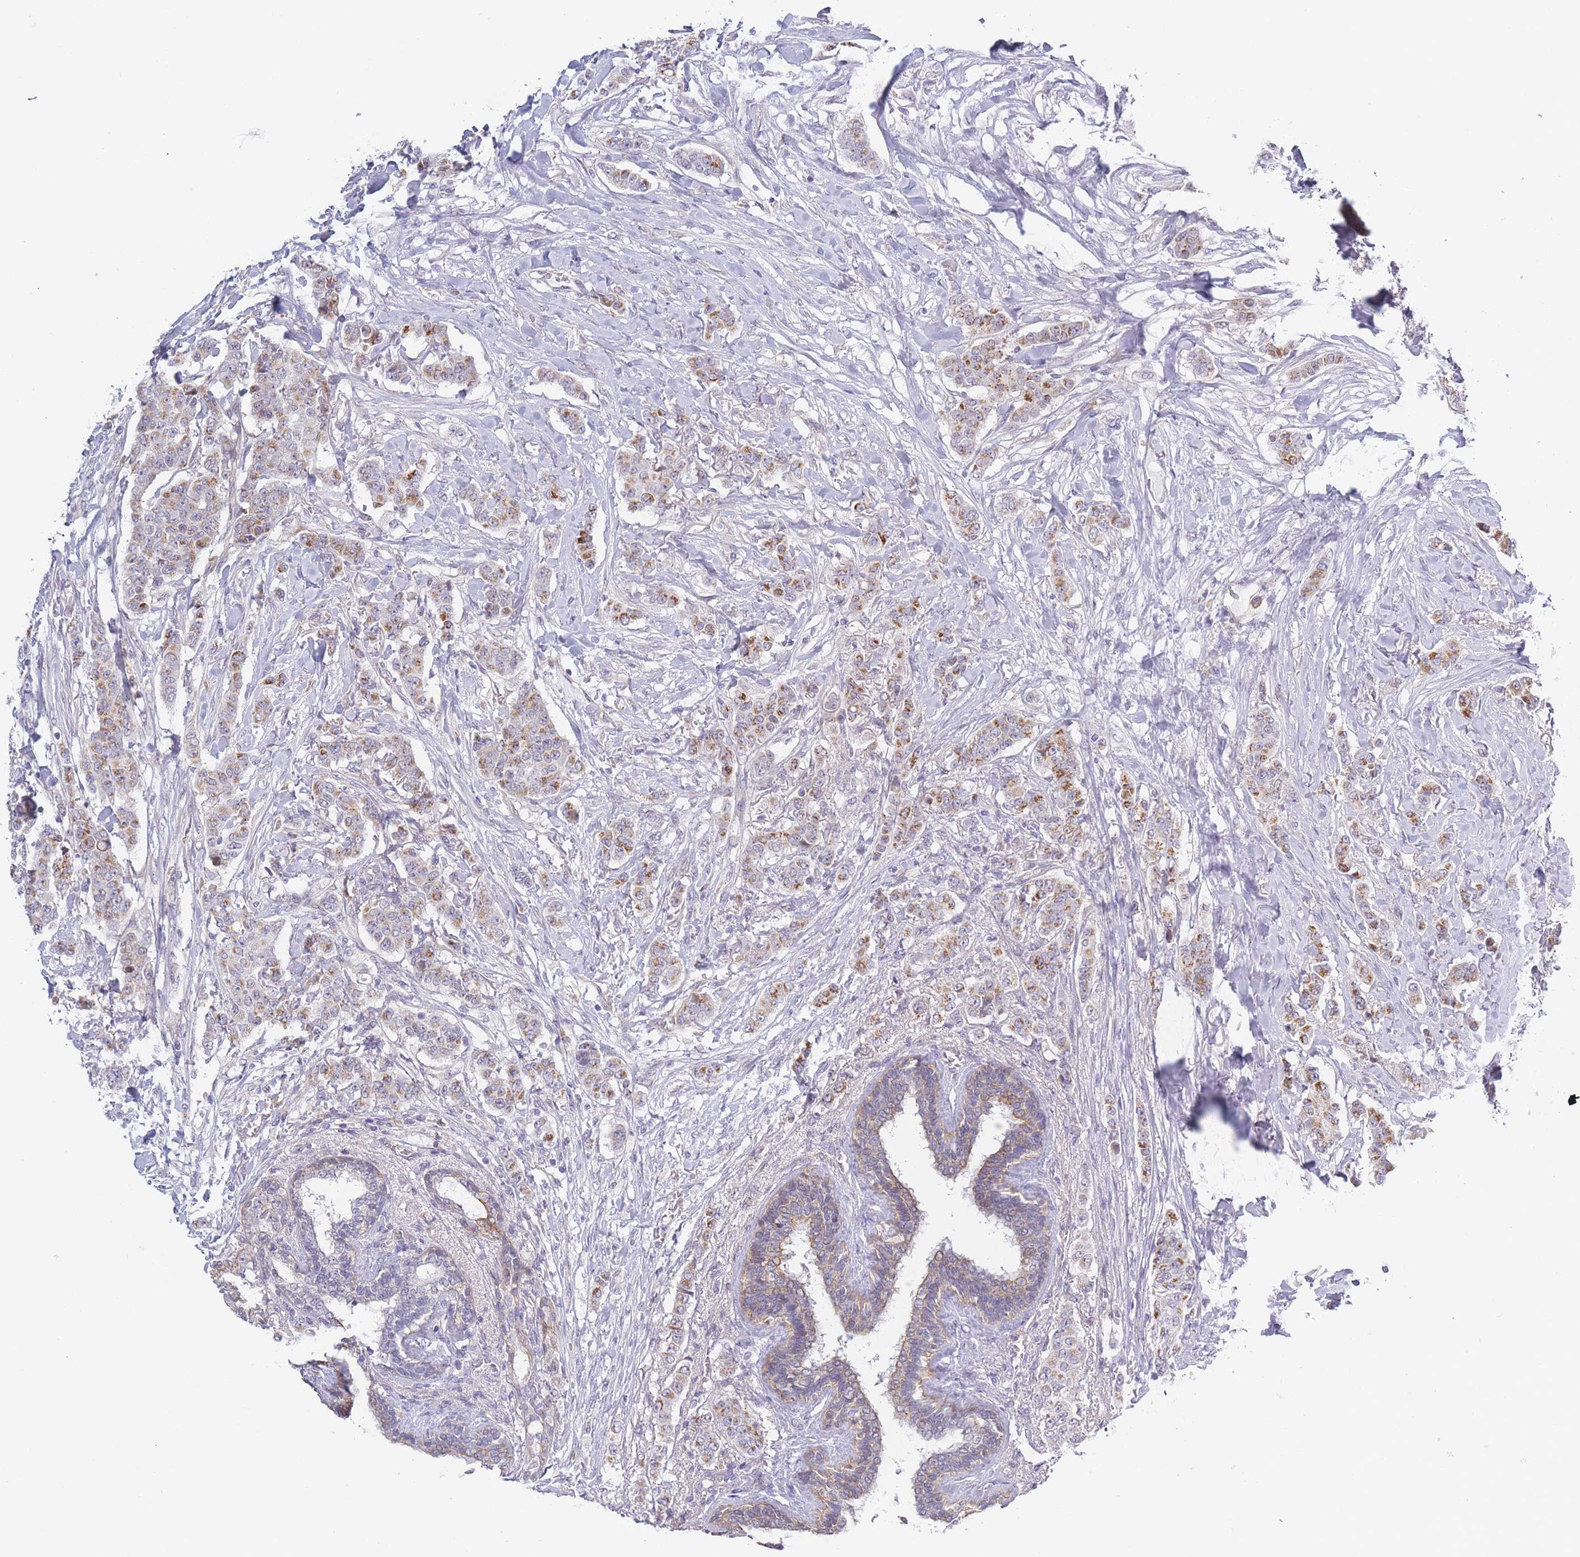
{"staining": {"intensity": "moderate", "quantity": "25%-75%", "location": "cytoplasmic/membranous"}, "tissue": "breast cancer", "cell_type": "Tumor cells", "image_type": "cancer", "snomed": [{"axis": "morphology", "description": "Duct carcinoma"}, {"axis": "topography", "description": "Breast"}], "caption": "A brown stain shows moderate cytoplasmic/membranous staining of a protein in human breast cancer tumor cells.", "gene": "FAM227B", "patient": {"sex": "female", "age": 40}}